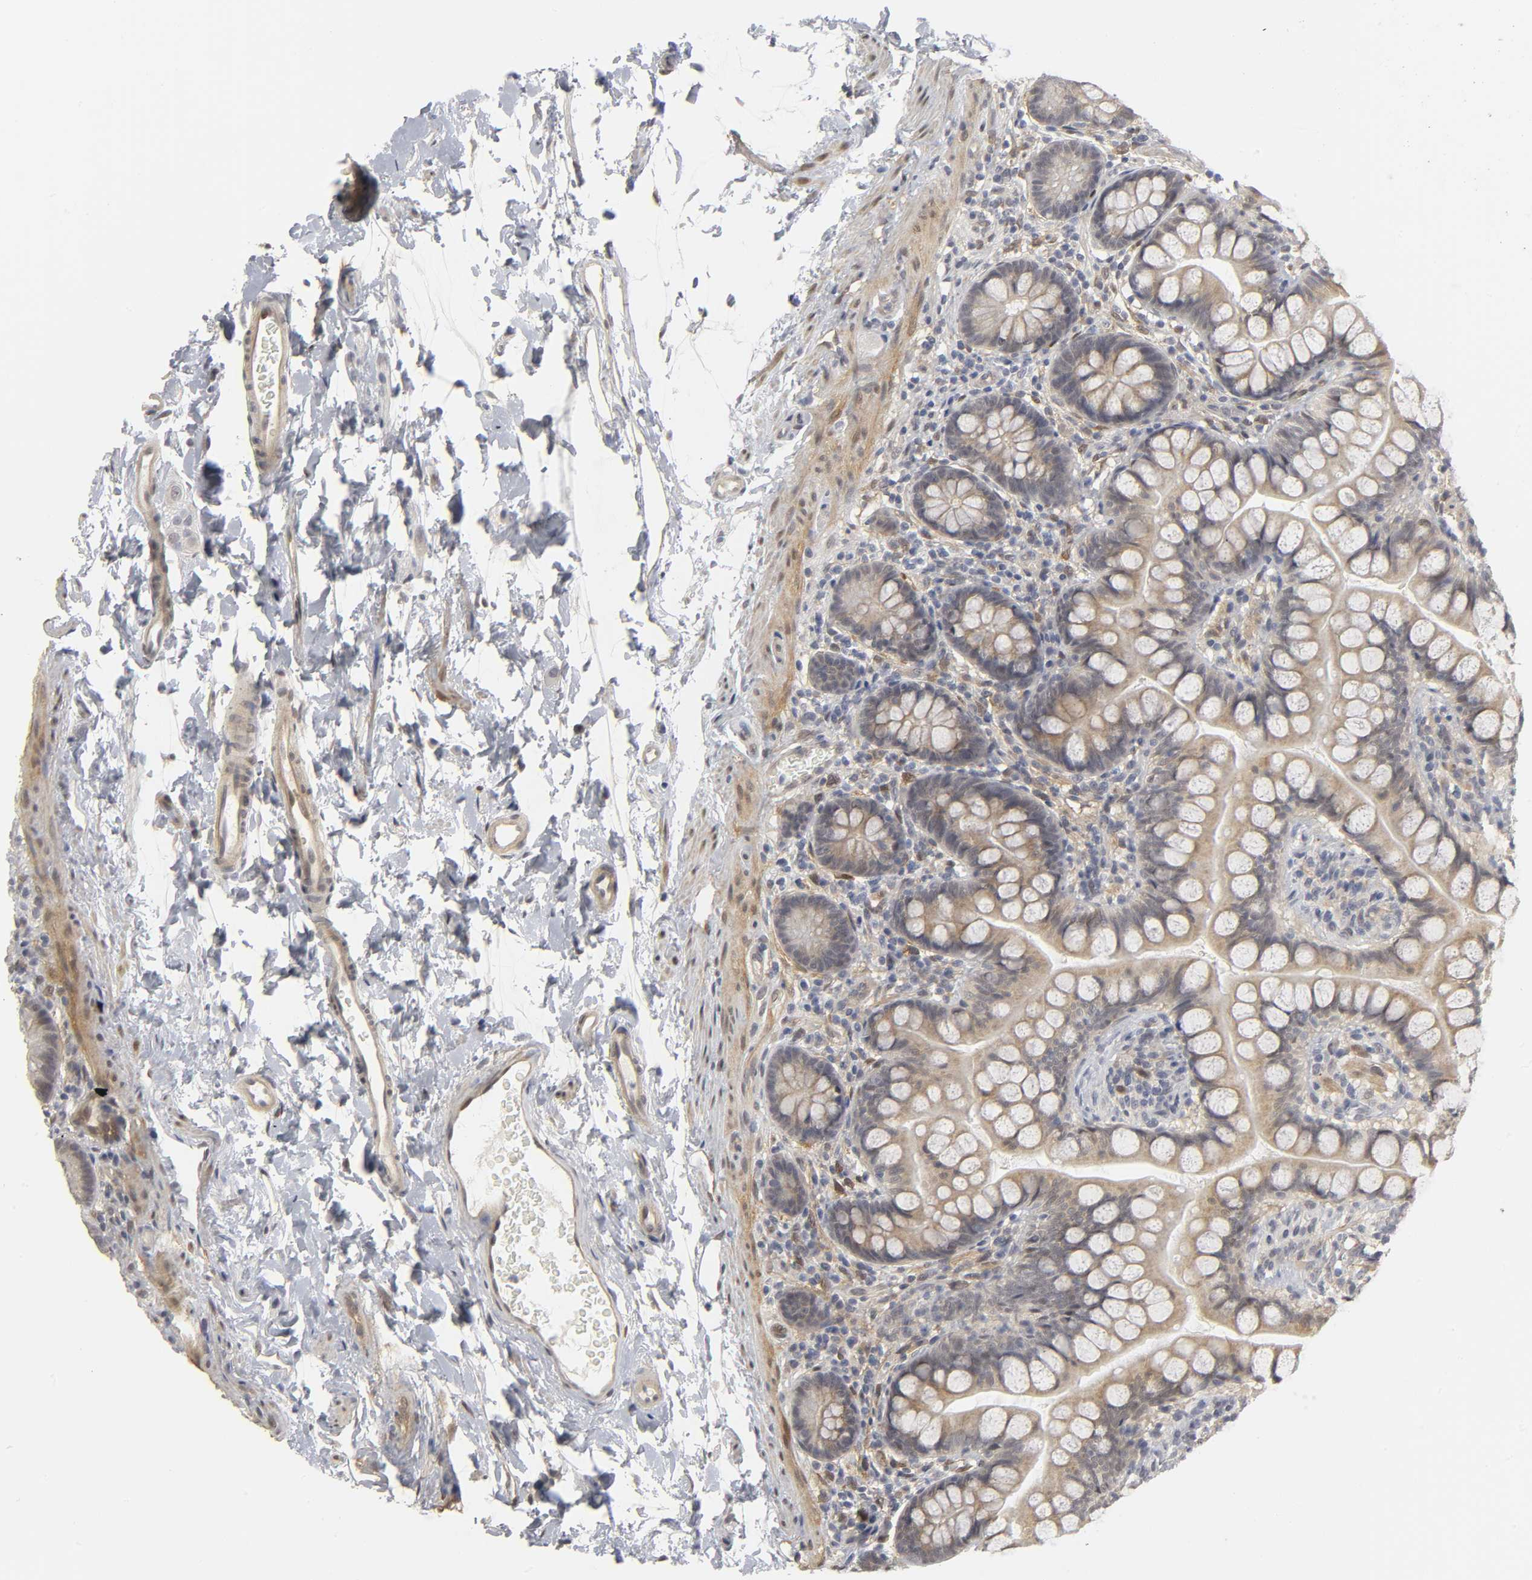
{"staining": {"intensity": "weak", "quantity": "25%-75%", "location": "cytoplasmic/membranous"}, "tissue": "small intestine", "cell_type": "Glandular cells", "image_type": "normal", "snomed": [{"axis": "morphology", "description": "Normal tissue, NOS"}, {"axis": "topography", "description": "Small intestine"}], "caption": "The micrograph shows staining of unremarkable small intestine, revealing weak cytoplasmic/membranous protein positivity (brown color) within glandular cells.", "gene": "PDLIM3", "patient": {"sex": "female", "age": 58}}